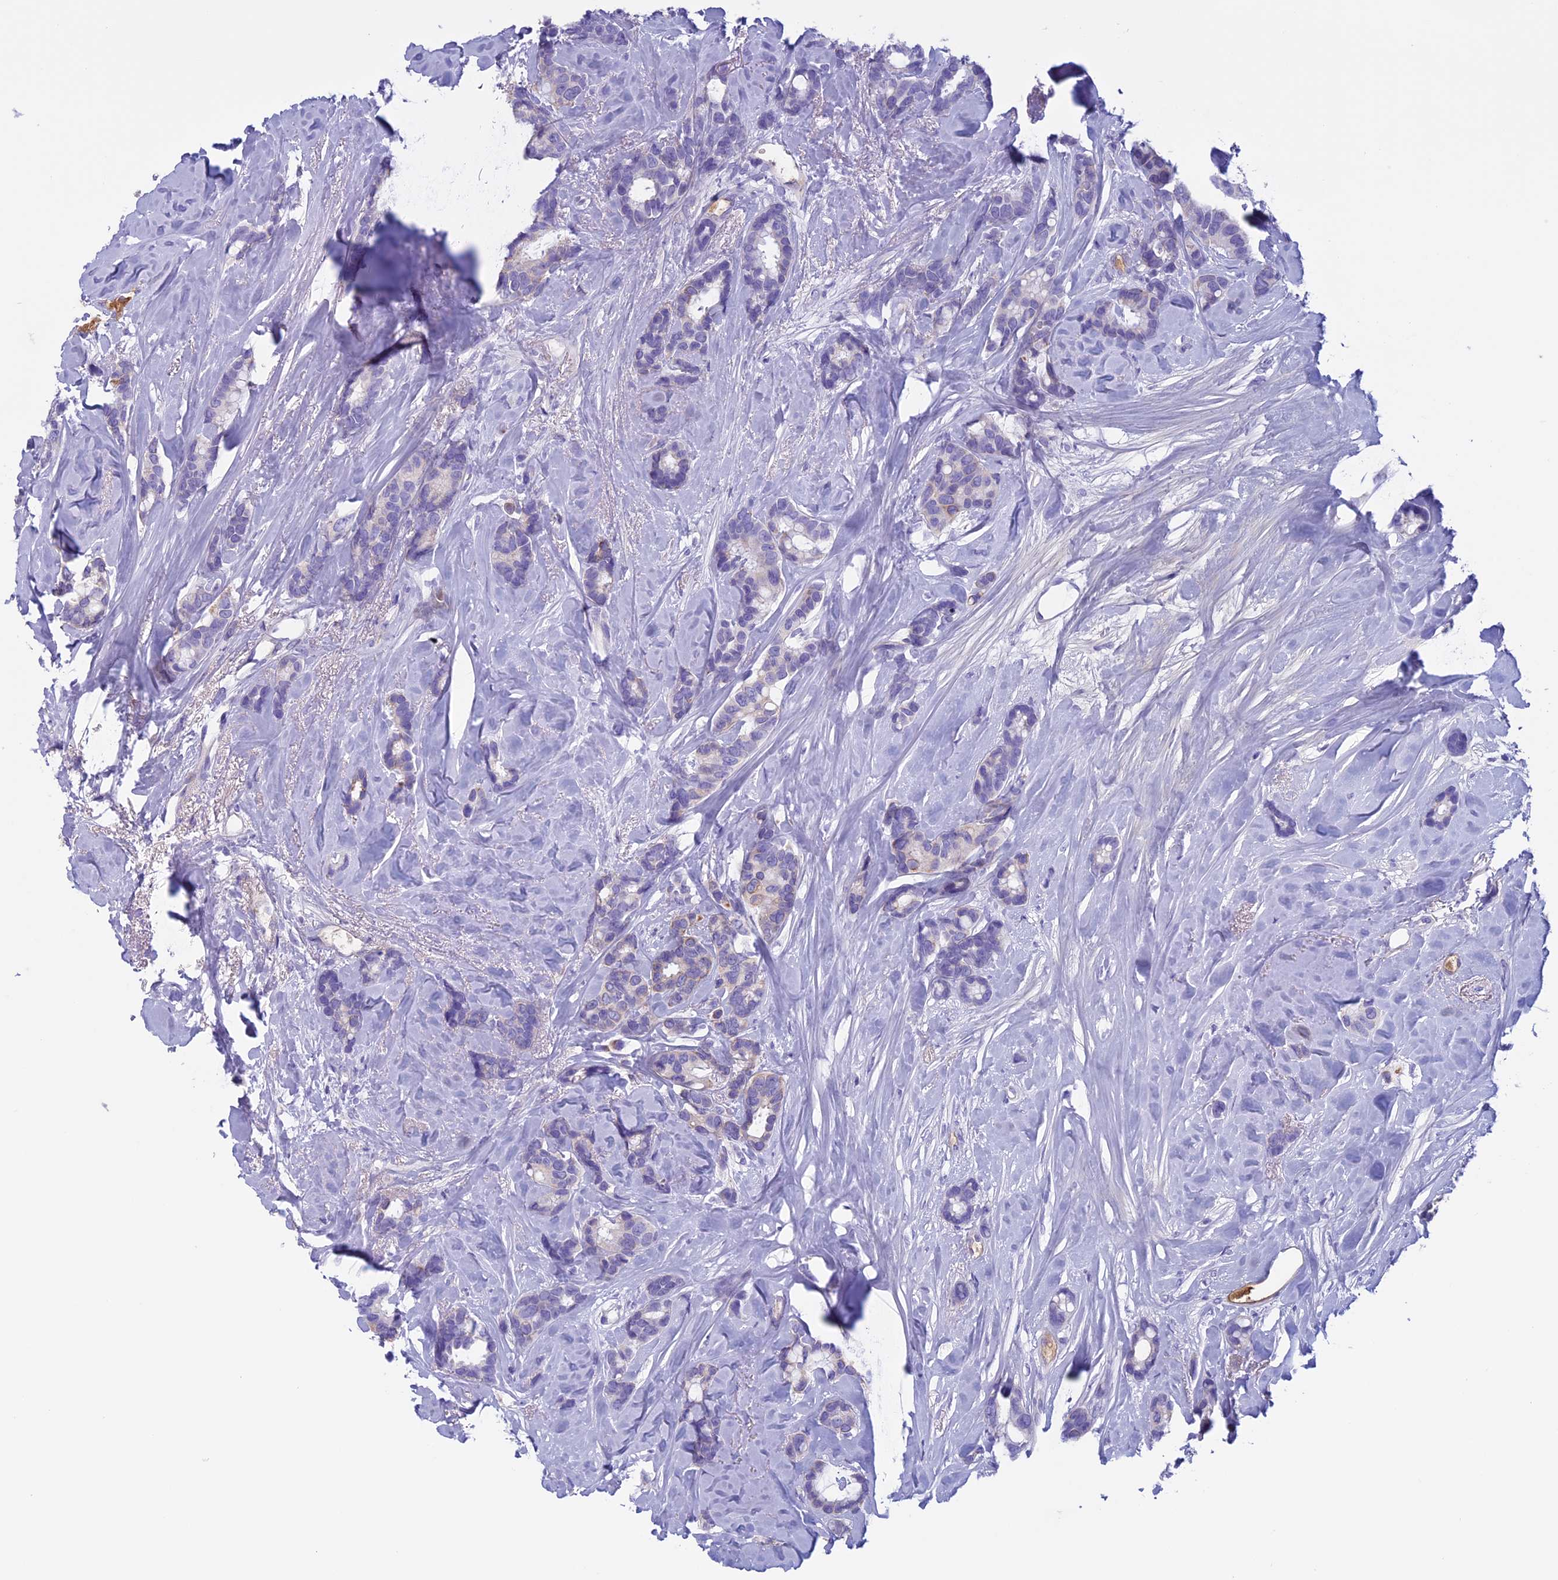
{"staining": {"intensity": "weak", "quantity": "<25%", "location": "cytoplasmic/membranous"}, "tissue": "breast cancer", "cell_type": "Tumor cells", "image_type": "cancer", "snomed": [{"axis": "morphology", "description": "Duct carcinoma"}, {"axis": "topography", "description": "Breast"}], "caption": "Immunohistochemistry (IHC) image of neoplastic tissue: infiltrating ductal carcinoma (breast) stained with DAB (3,3'-diaminobenzidine) demonstrates no significant protein expression in tumor cells. (DAB immunohistochemistry (IHC), high magnification).", "gene": "ANGPTL2", "patient": {"sex": "female", "age": 87}}